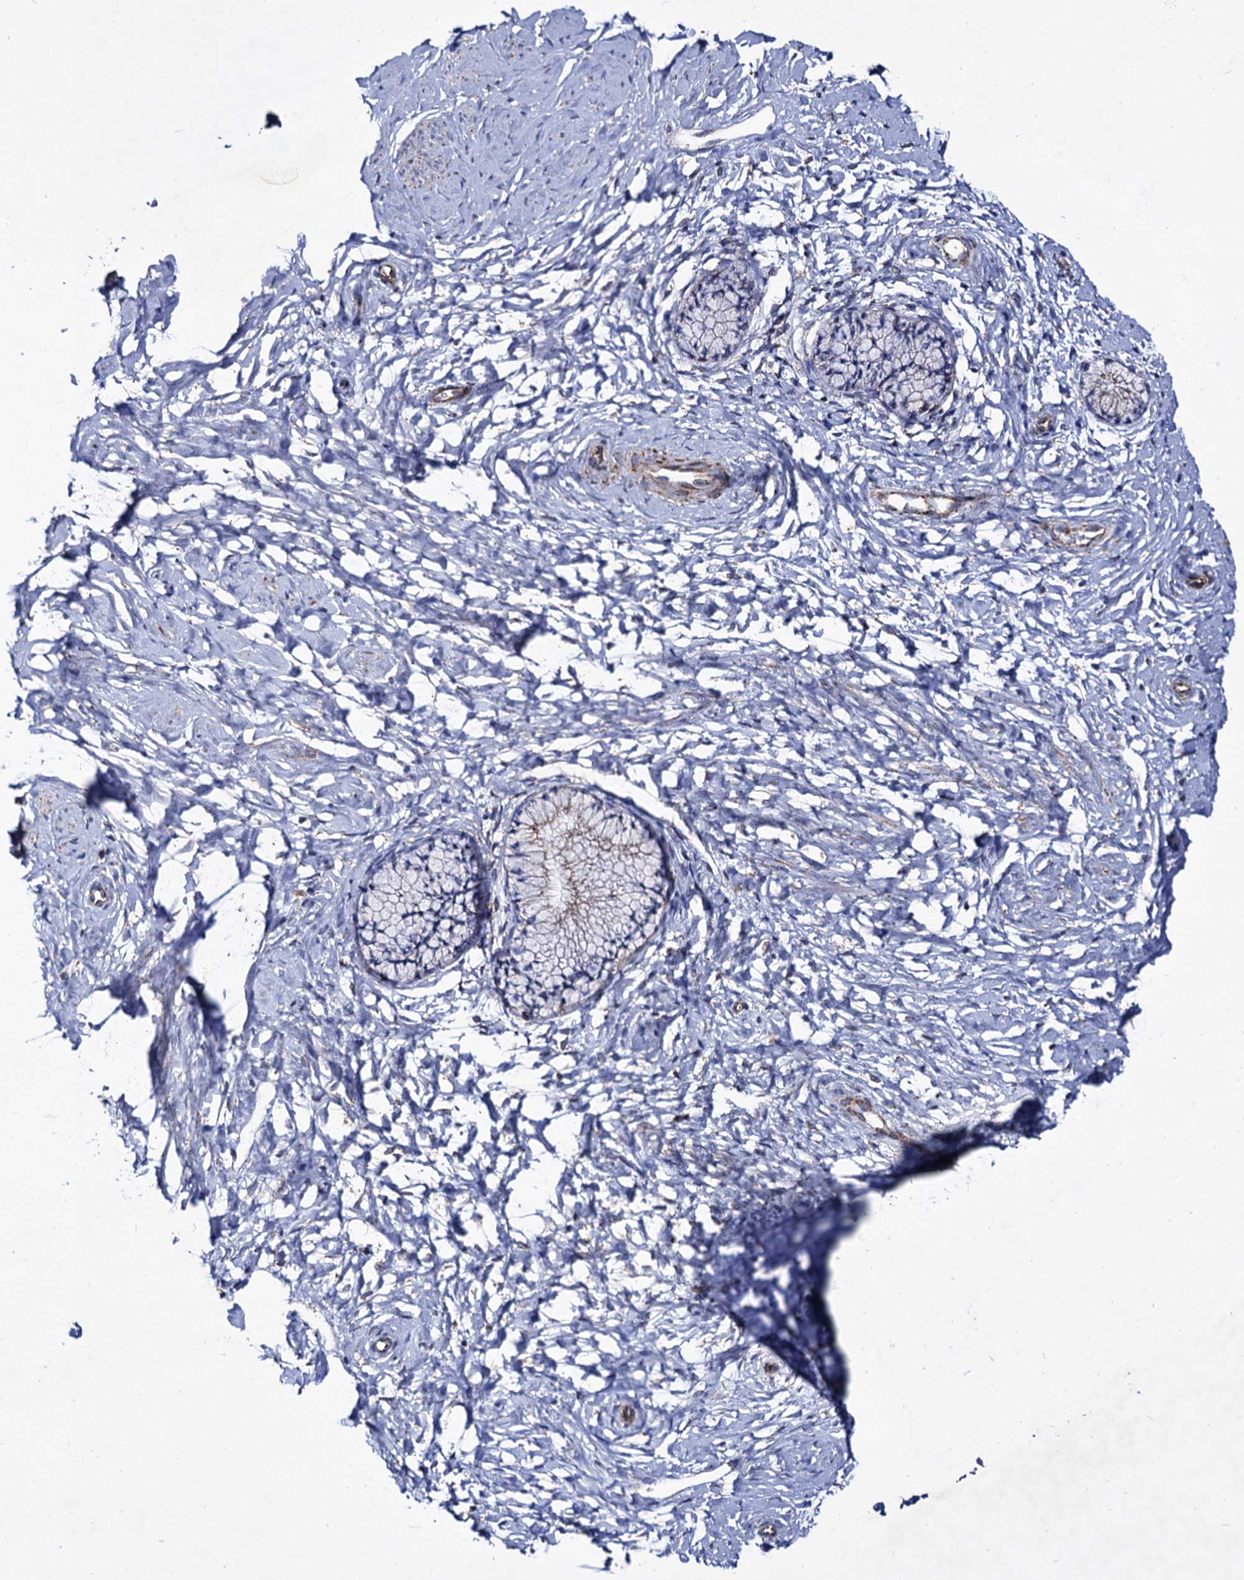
{"staining": {"intensity": "weak", "quantity": "<25%", "location": "cytoplasmic/membranous"}, "tissue": "cervix", "cell_type": "Glandular cells", "image_type": "normal", "snomed": [{"axis": "morphology", "description": "Normal tissue, NOS"}, {"axis": "topography", "description": "Cervix"}], "caption": "This is an immunohistochemistry image of benign human cervix. There is no positivity in glandular cells.", "gene": "ACAD9", "patient": {"sex": "female", "age": 33}}